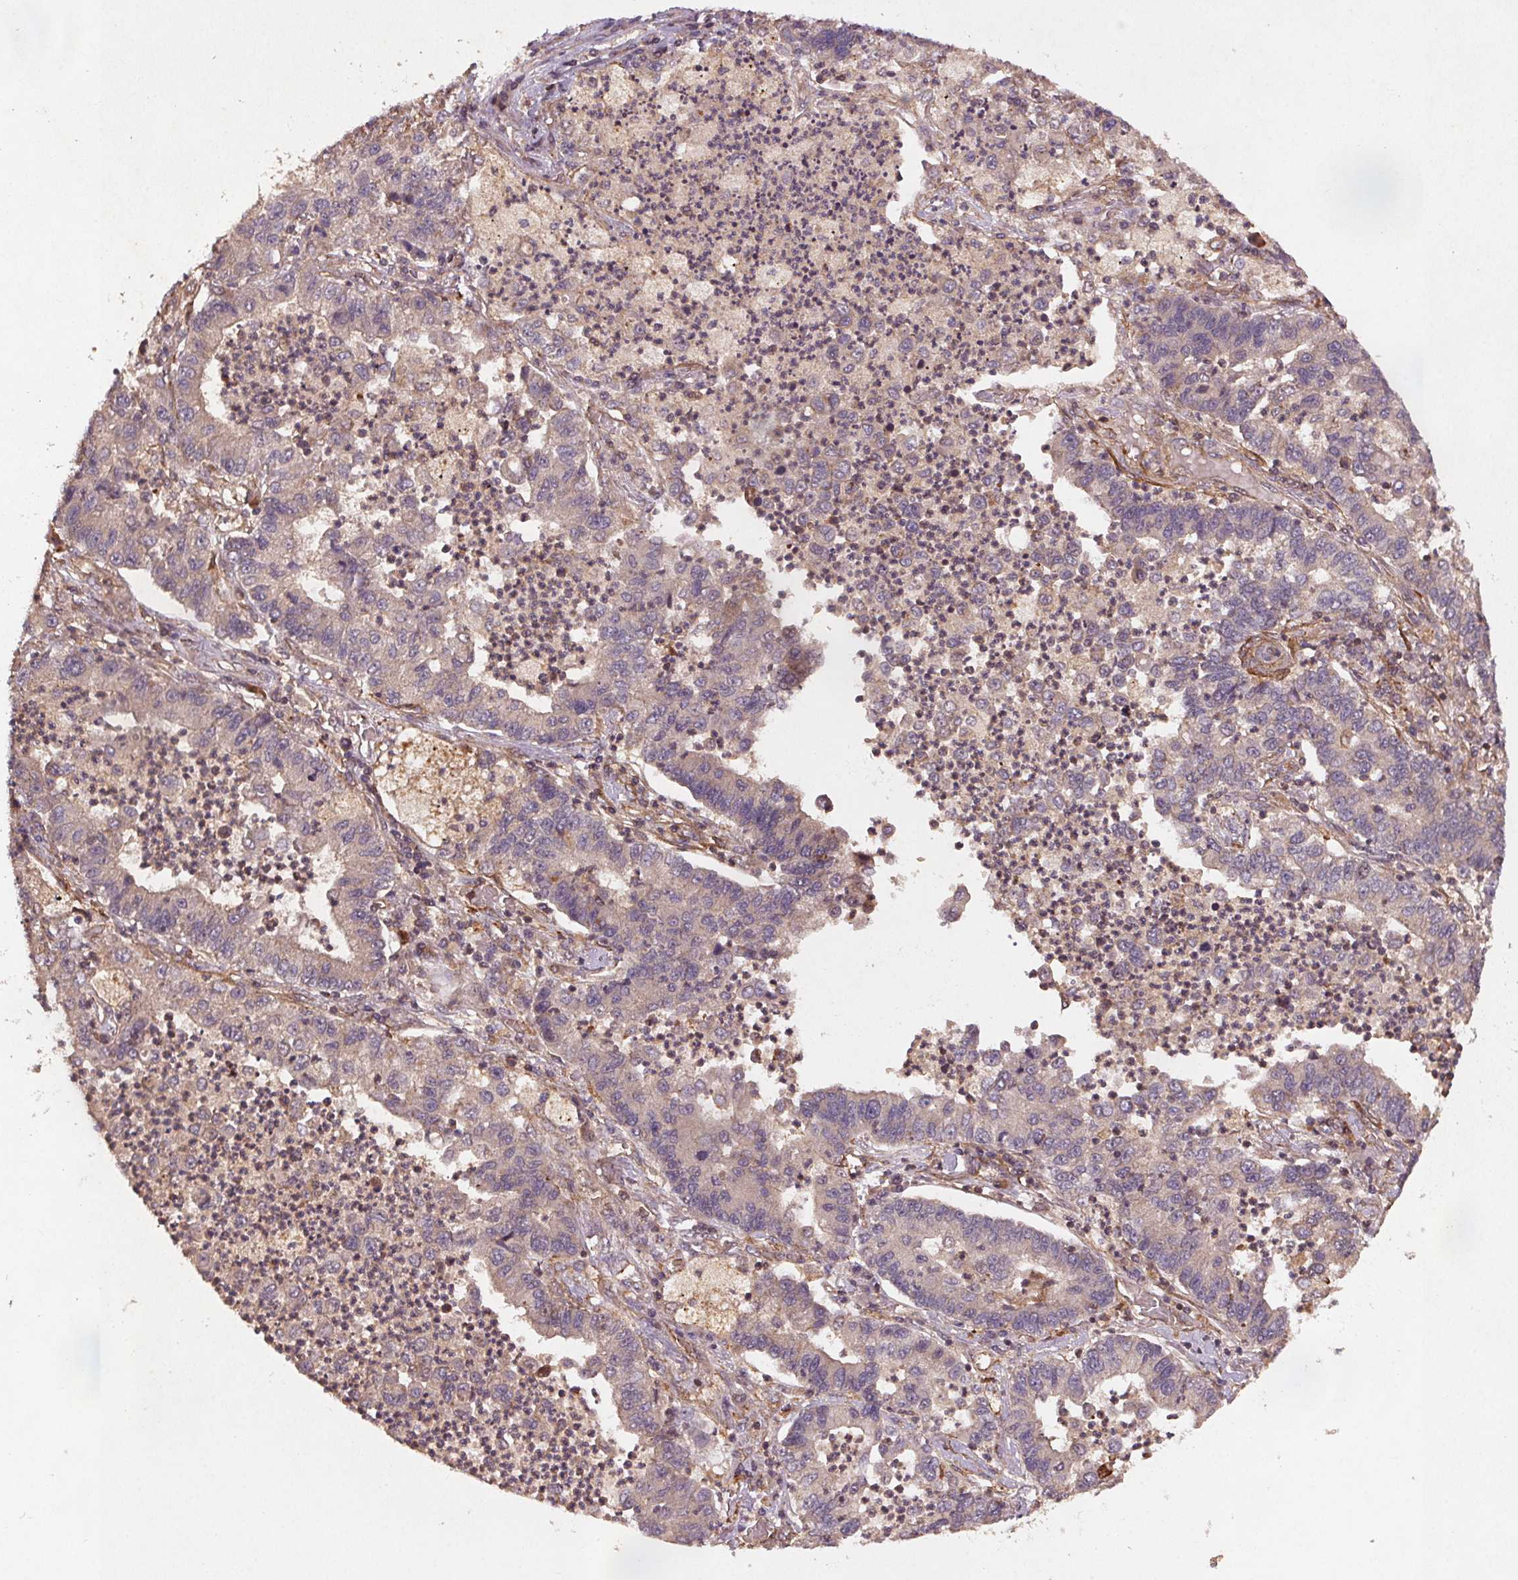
{"staining": {"intensity": "weak", "quantity": "<25%", "location": "cytoplasmic/membranous"}, "tissue": "lung cancer", "cell_type": "Tumor cells", "image_type": "cancer", "snomed": [{"axis": "morphology", "description": "Adenocarcinoma, NOS"}, {"axis": "topography", "description": "Lung"}], "caption": "Histopathology image shows no significant protein expression in tumor cells of adenocarcinoma (lung).", "gene": "SEC14L2", "patient": {"sex": "female", "age": 57}}